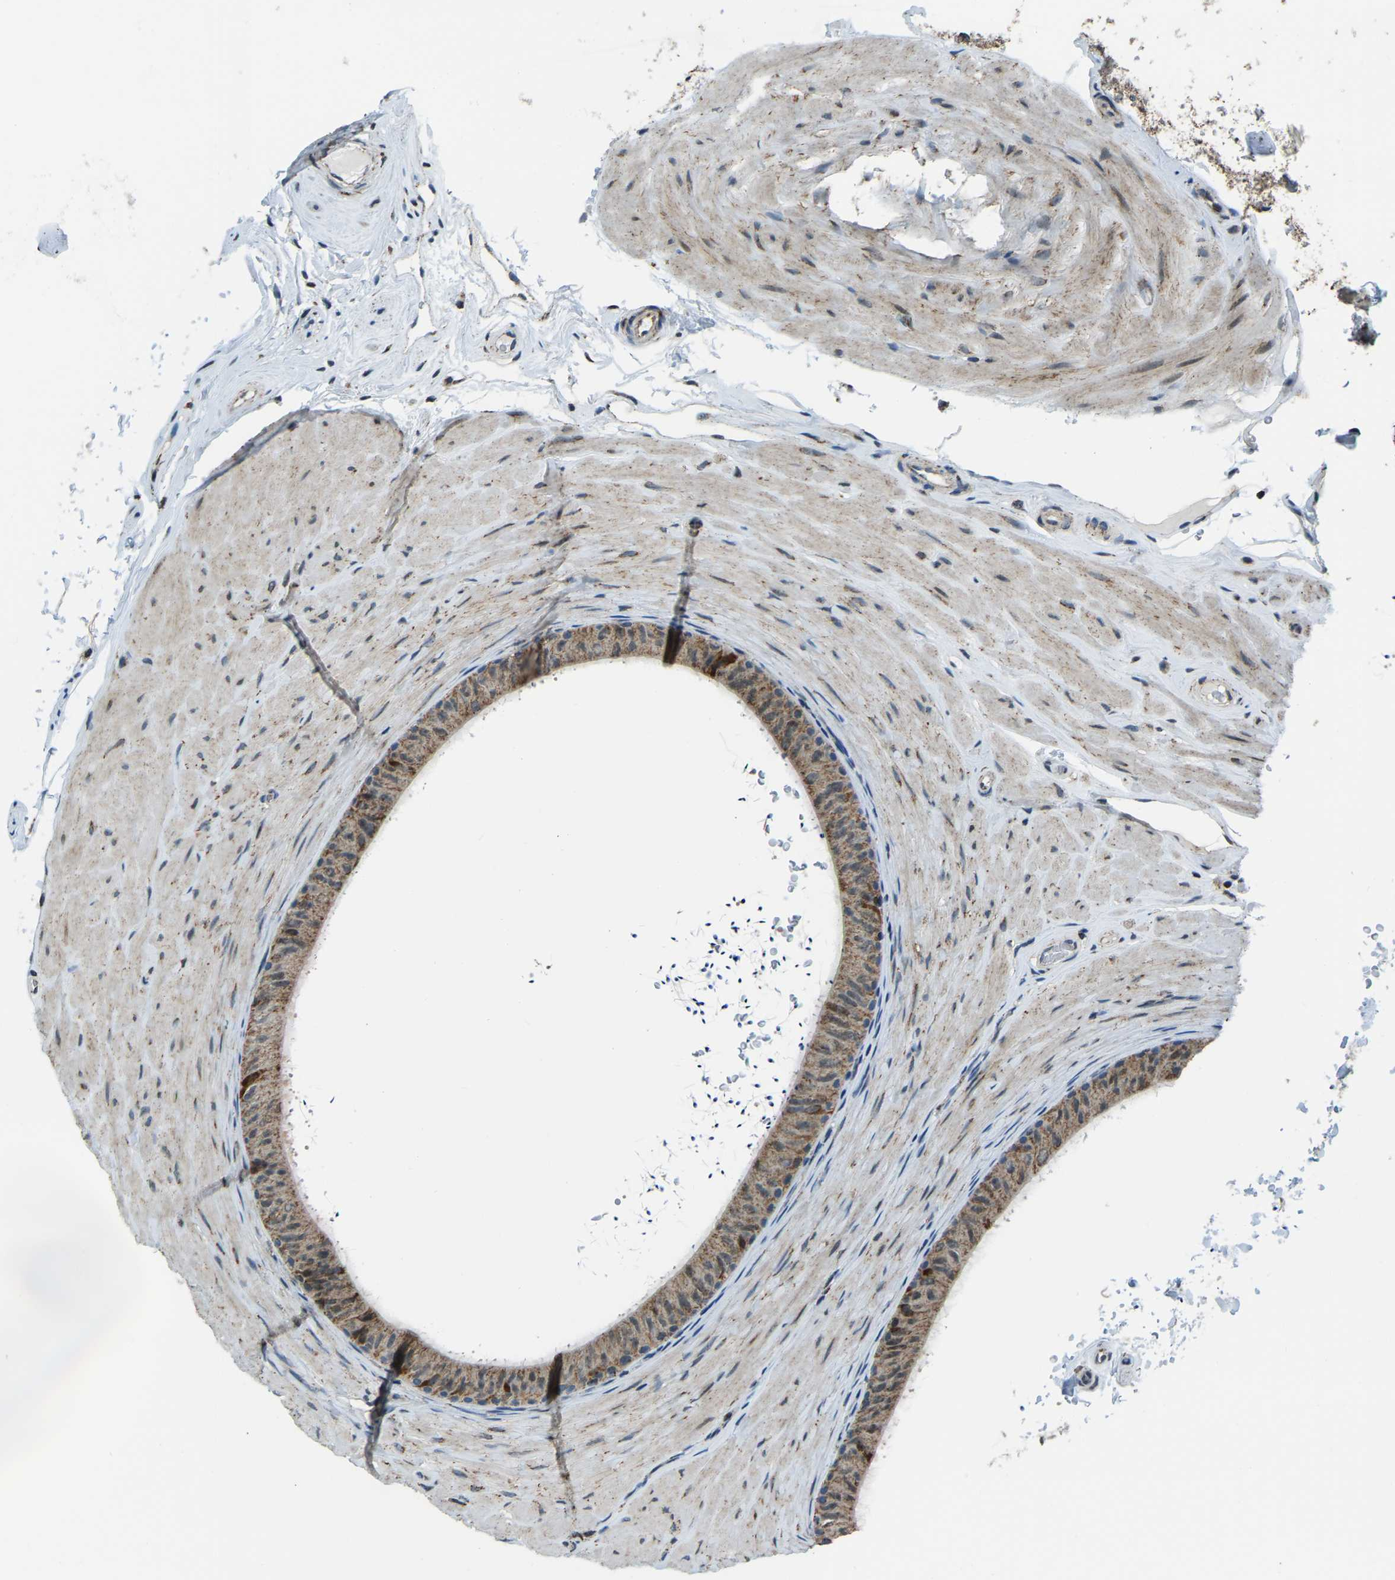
{"staining": {"intensity": "moderate", "quantity": ">75%", "location": "cytoplasmic/membranous"}, "tissue": "epididymis", "cell_type": "Glandular cells", "image_type": "normal", "snomed": [{"axis": "morphology", "description": "Normal tissue, NOS"}, {"axis": "topography", "description": "Epididymis"}], "caption": "A photomicrograph of human epididymis stained for a protein shows moderate cytoplasmic/membranous brown staining in glandular cells. The staining was performed using DAB to visualize the protein expression in brown, while the nuclei were stained in blue with hematoxylin (Magnification: 20x).", "gene": "RBM33", "patient": {"sex": "male", "age": 34}}